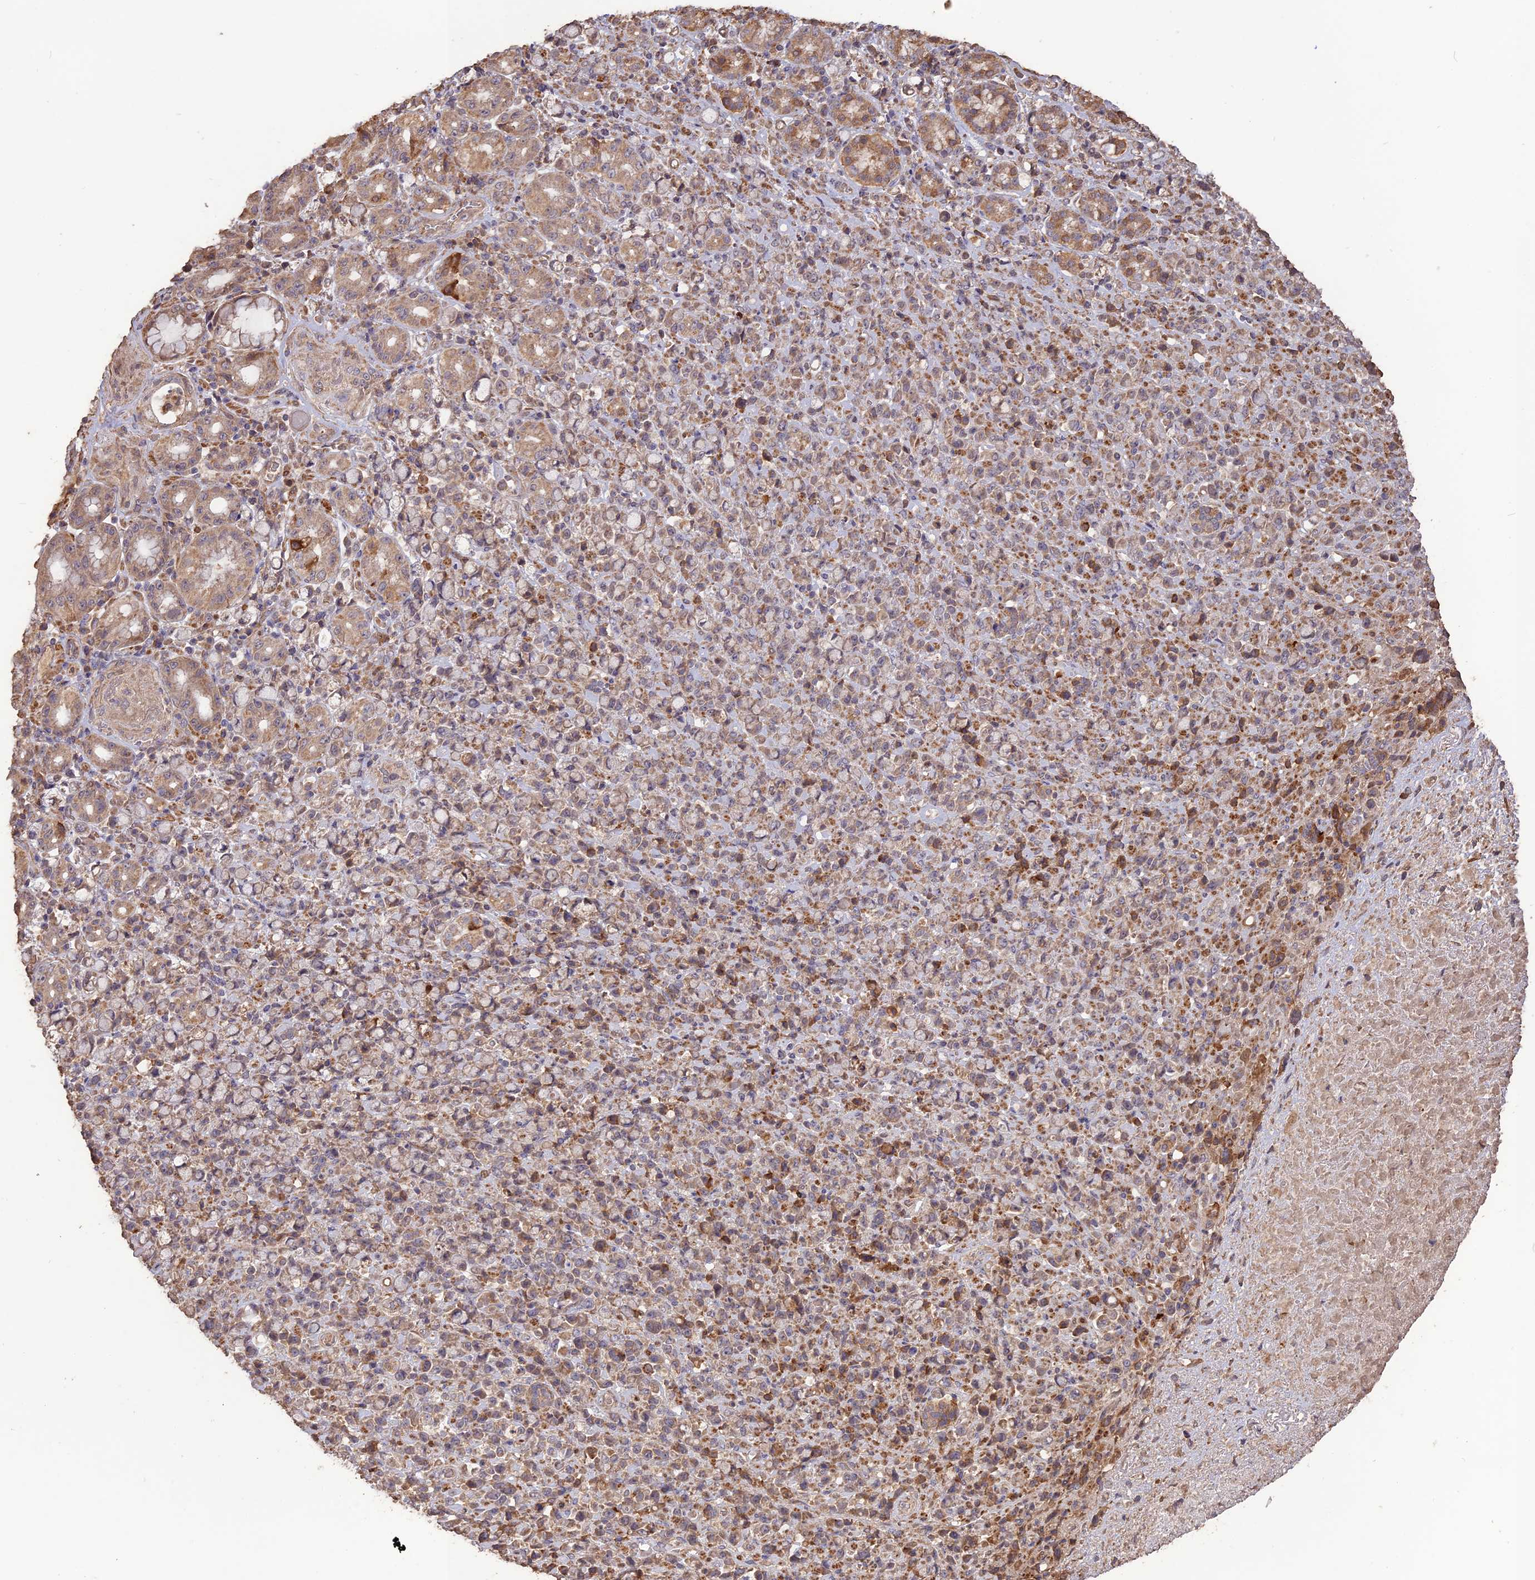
{"staining": {"intensity": "weak", "quantity": ">75%", "location": "cytoplasmic/membranous"}, "tissue": "stomach cancer", "cell_type": "Tumor cells", "image_type": "cancer", "snomed": [{"axis": "morphology", "description": "Normal tissue, NOS"}, {"axis": "morphology", "description": "Adenocarcinoma, NOS"}, {"axis": "topography", "description": "Stomach"}], "caption": "This histopathology image reveals immunohistochemistry (IHC) staining of human adenocarcinoma (stomach), with low weak cytoplasmic/membranous positivity in approximately >75% of tumor cells.", "gene": "LAYN", "patient": {"sex": "female", "age": 79}}